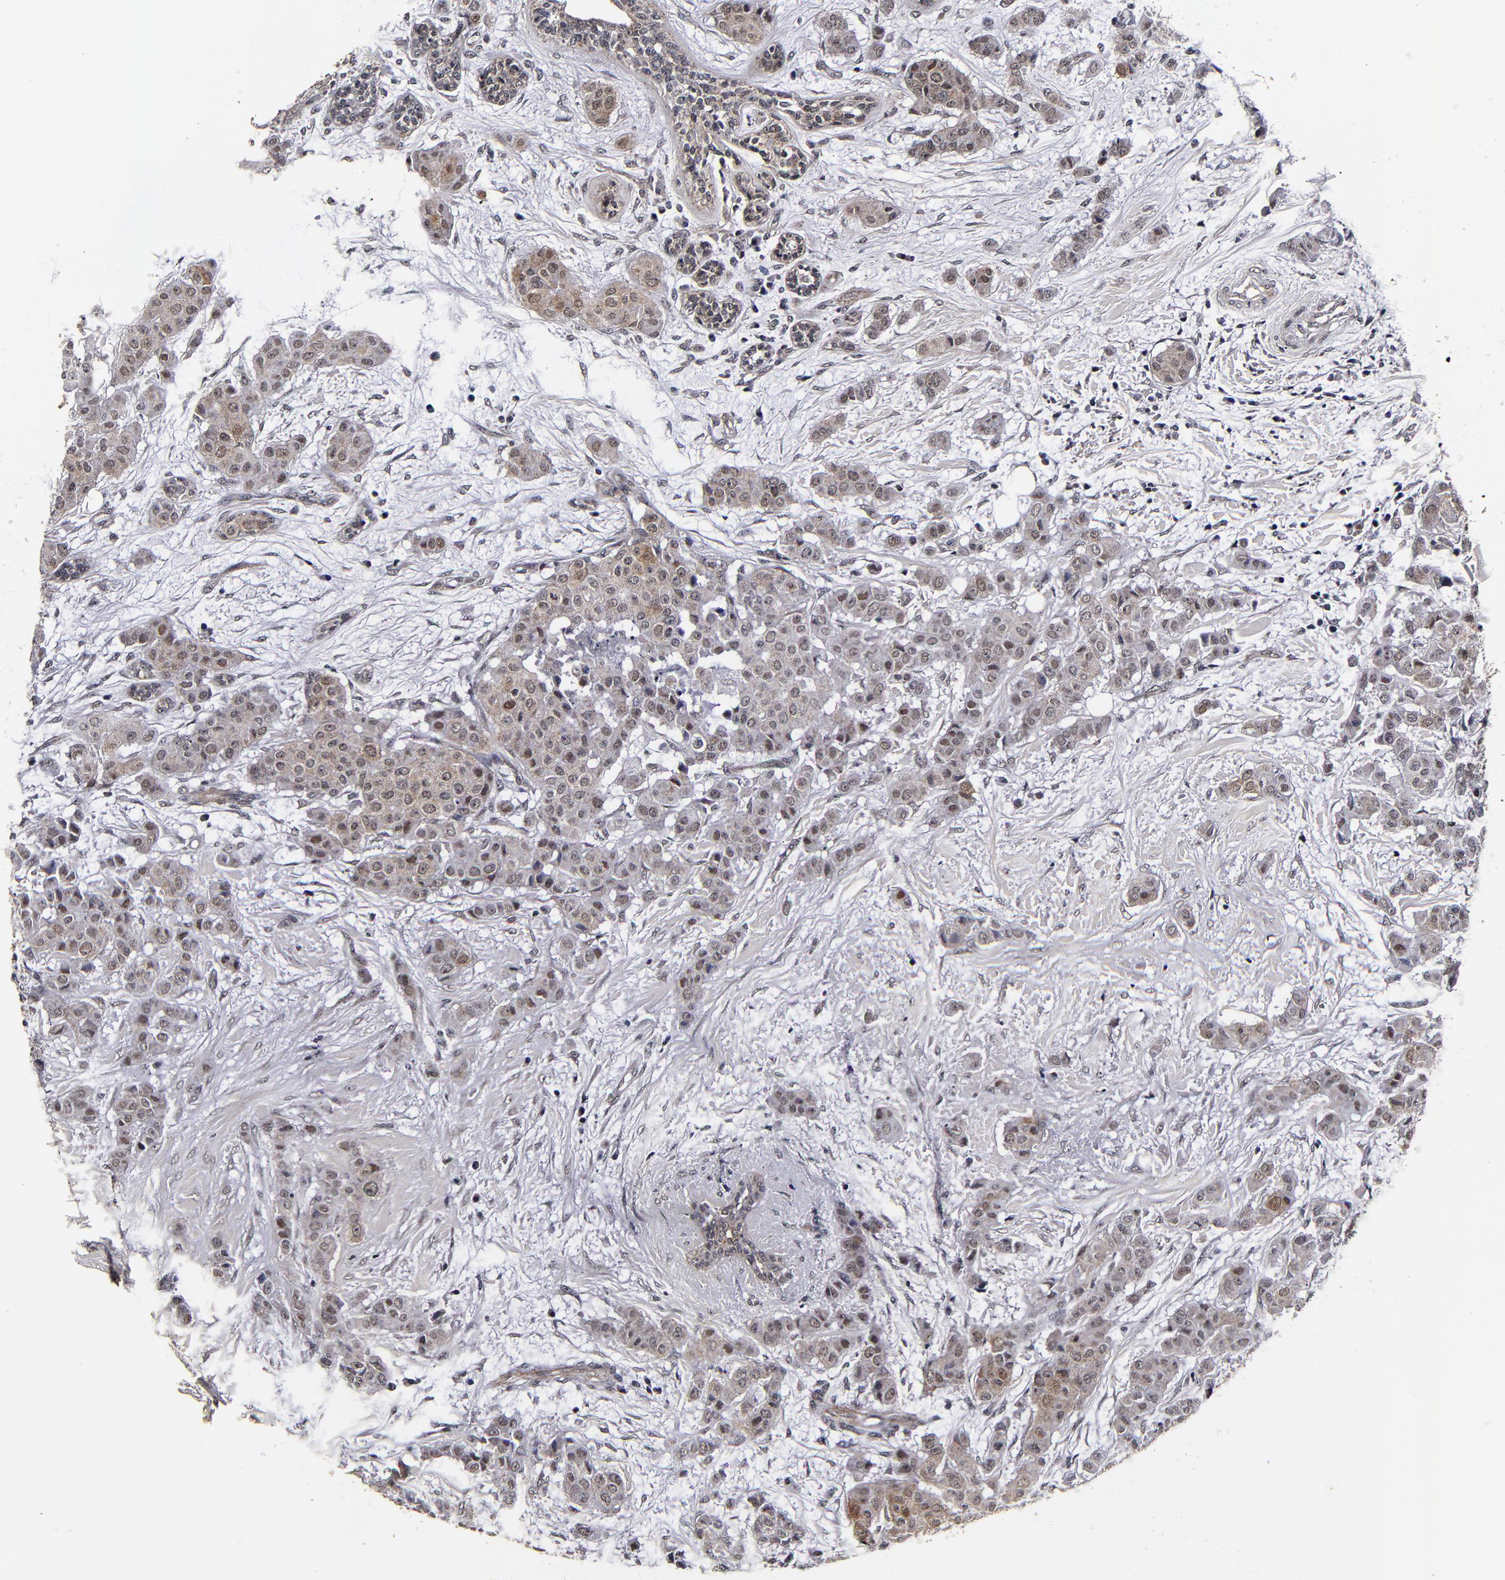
{"staining": {"intensity": "weak", "quantity": ">75%", "location": "cytoplasmic/membranous,nuclear"}, "tissue": "breast cancer", "cell_type": "Tumor cells", "image_type": "cancer", "snomed": [{"axis": "morphology", "description": "Duct carcinoma"}, {"axis": "topography", "description": "Breast"}], "caption": "The micrograph exhibits staining of invasive ductal carcinoma (breast), revealing weak cytoplasmic/membranous and nuclear protein staining (brown color) within tumor cells.", "gene": "MMP15", "patient": {"sex": "female", "age": 40}}